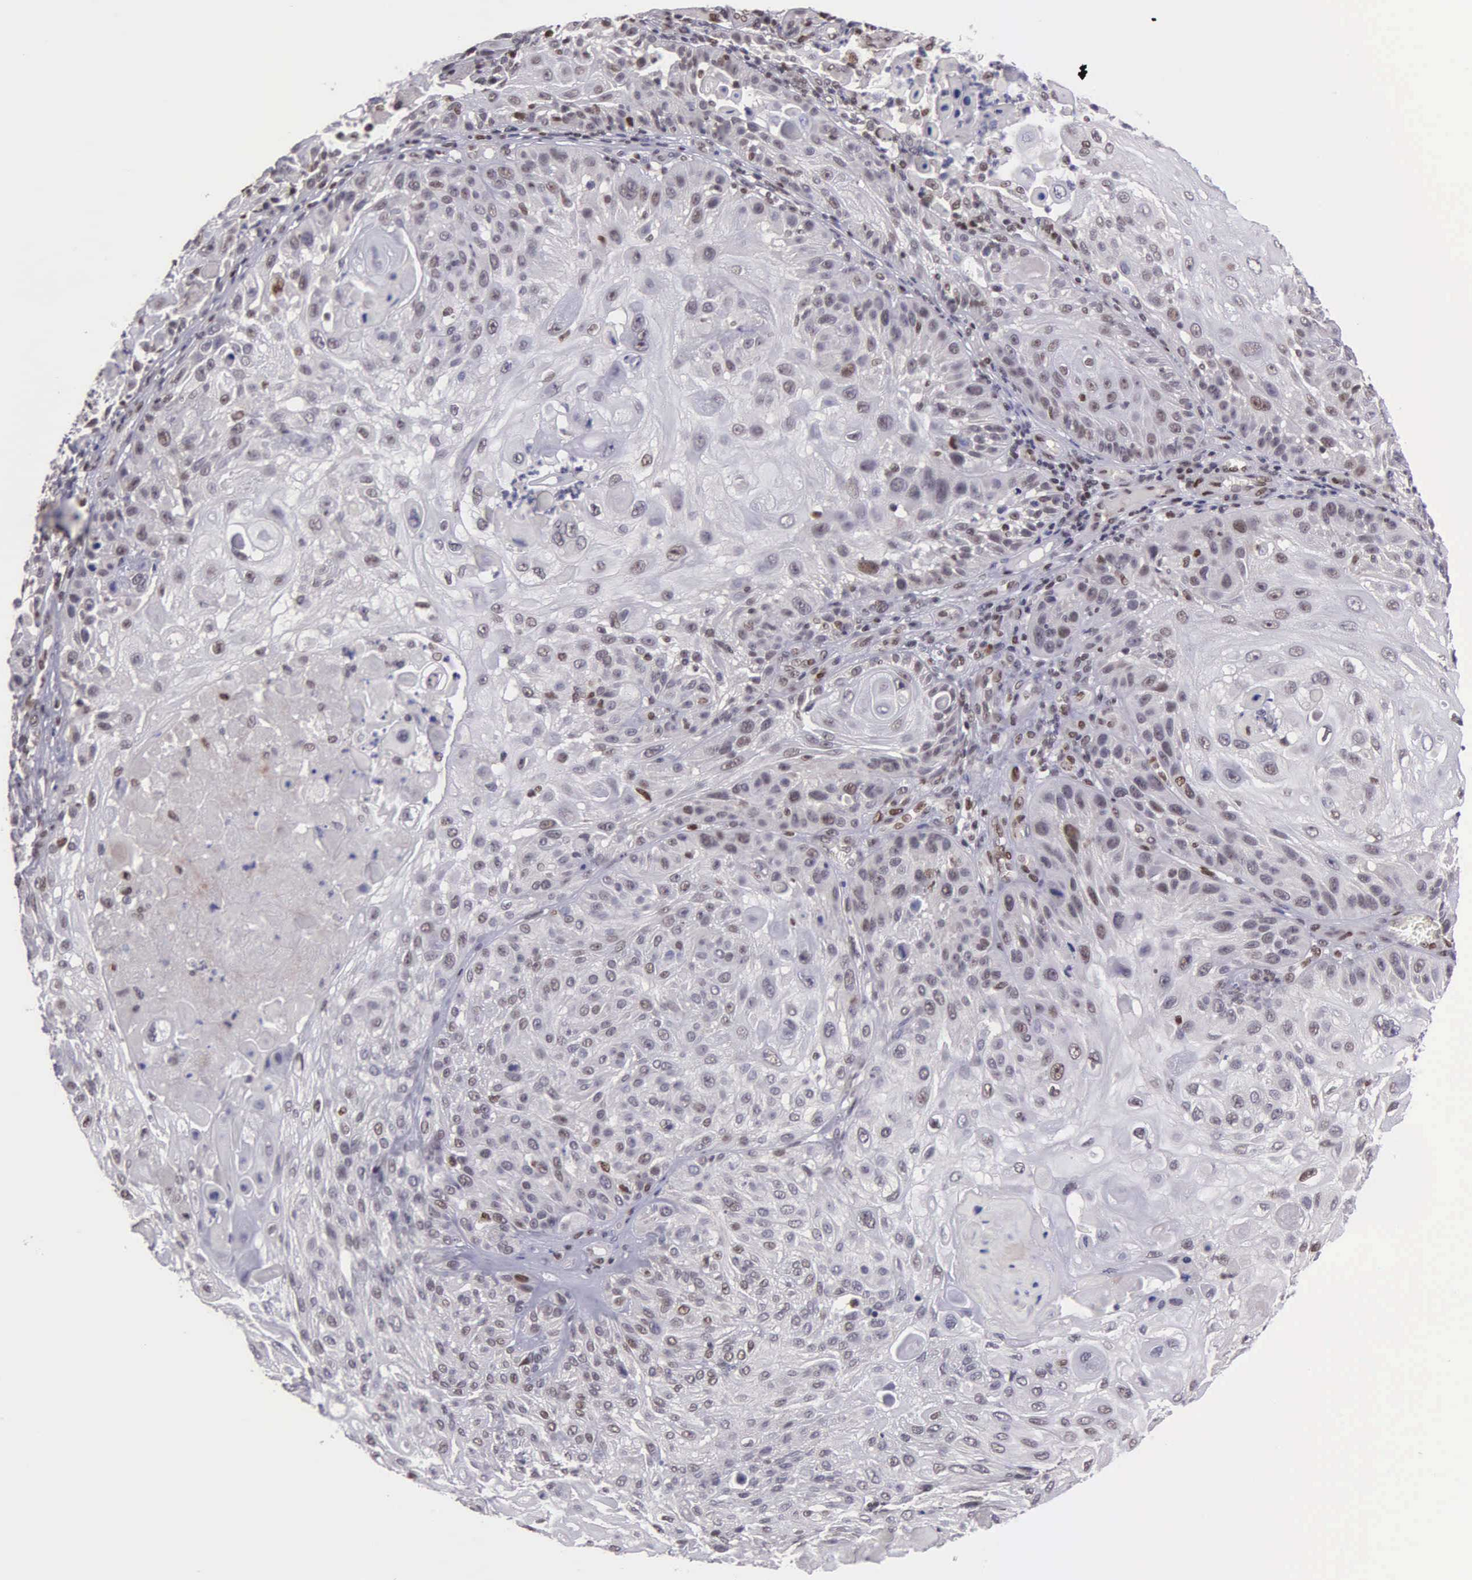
{"staining": {"intensity": "weak", "quantity": "<25%", "location": "nuclear"}, "tissue": "skin cancer", "cell_type": "Tumor cells", "image_type": "cancer", "snomed": [{"axis": "morphology", "description": "Squamous cell carcinoma, NOS"}, {"axis": "topography", "description": "Skin"}], "caption": "A high-resolution micrograph shows immunohistochemistry (IHC) staining of skin squamous cell carcinoma, which displays no significant staining in tumor cells.", "gene": "UBR7", "patient": {"sex": "female", "age": 89}}